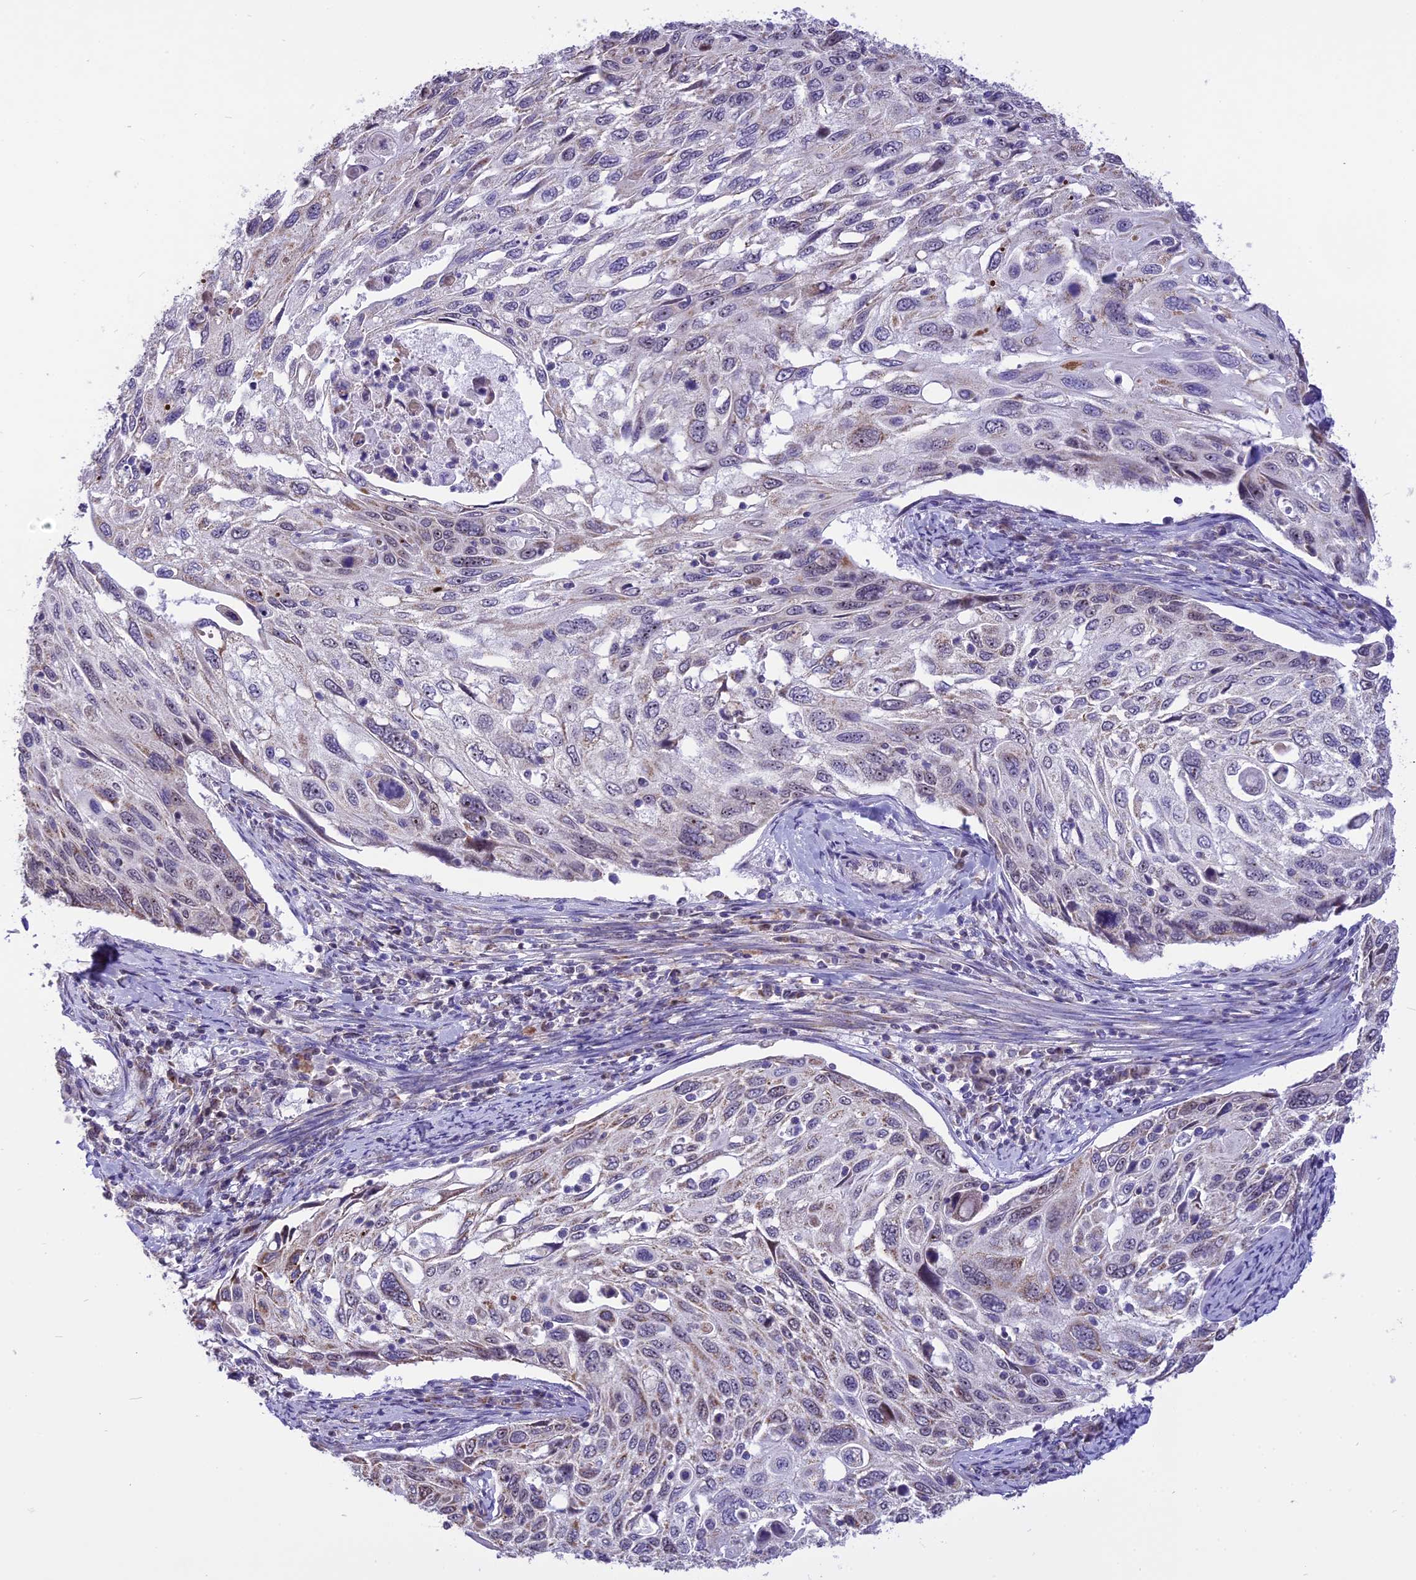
{"staining": {"intensity": "weak", "quantity": "<25%", "location": "cytoplasmic/membranous"}, "tissue": "cervical cancer", "cell_type": "Tumor cells", "image_type": "cancer", "snomed": [{"axis": "morphology", "description": "Squamous cell carcinoma, NOS"}, {"axis": "topography", "description": "Cervix"}], "caption": "Tumor cells are negative for brown protein staining in cervical squamous cell carcinoma. Nuclei are stained in blue.", "gene": "CMSS1", "patient": {"sex": "female", "age": 70}}